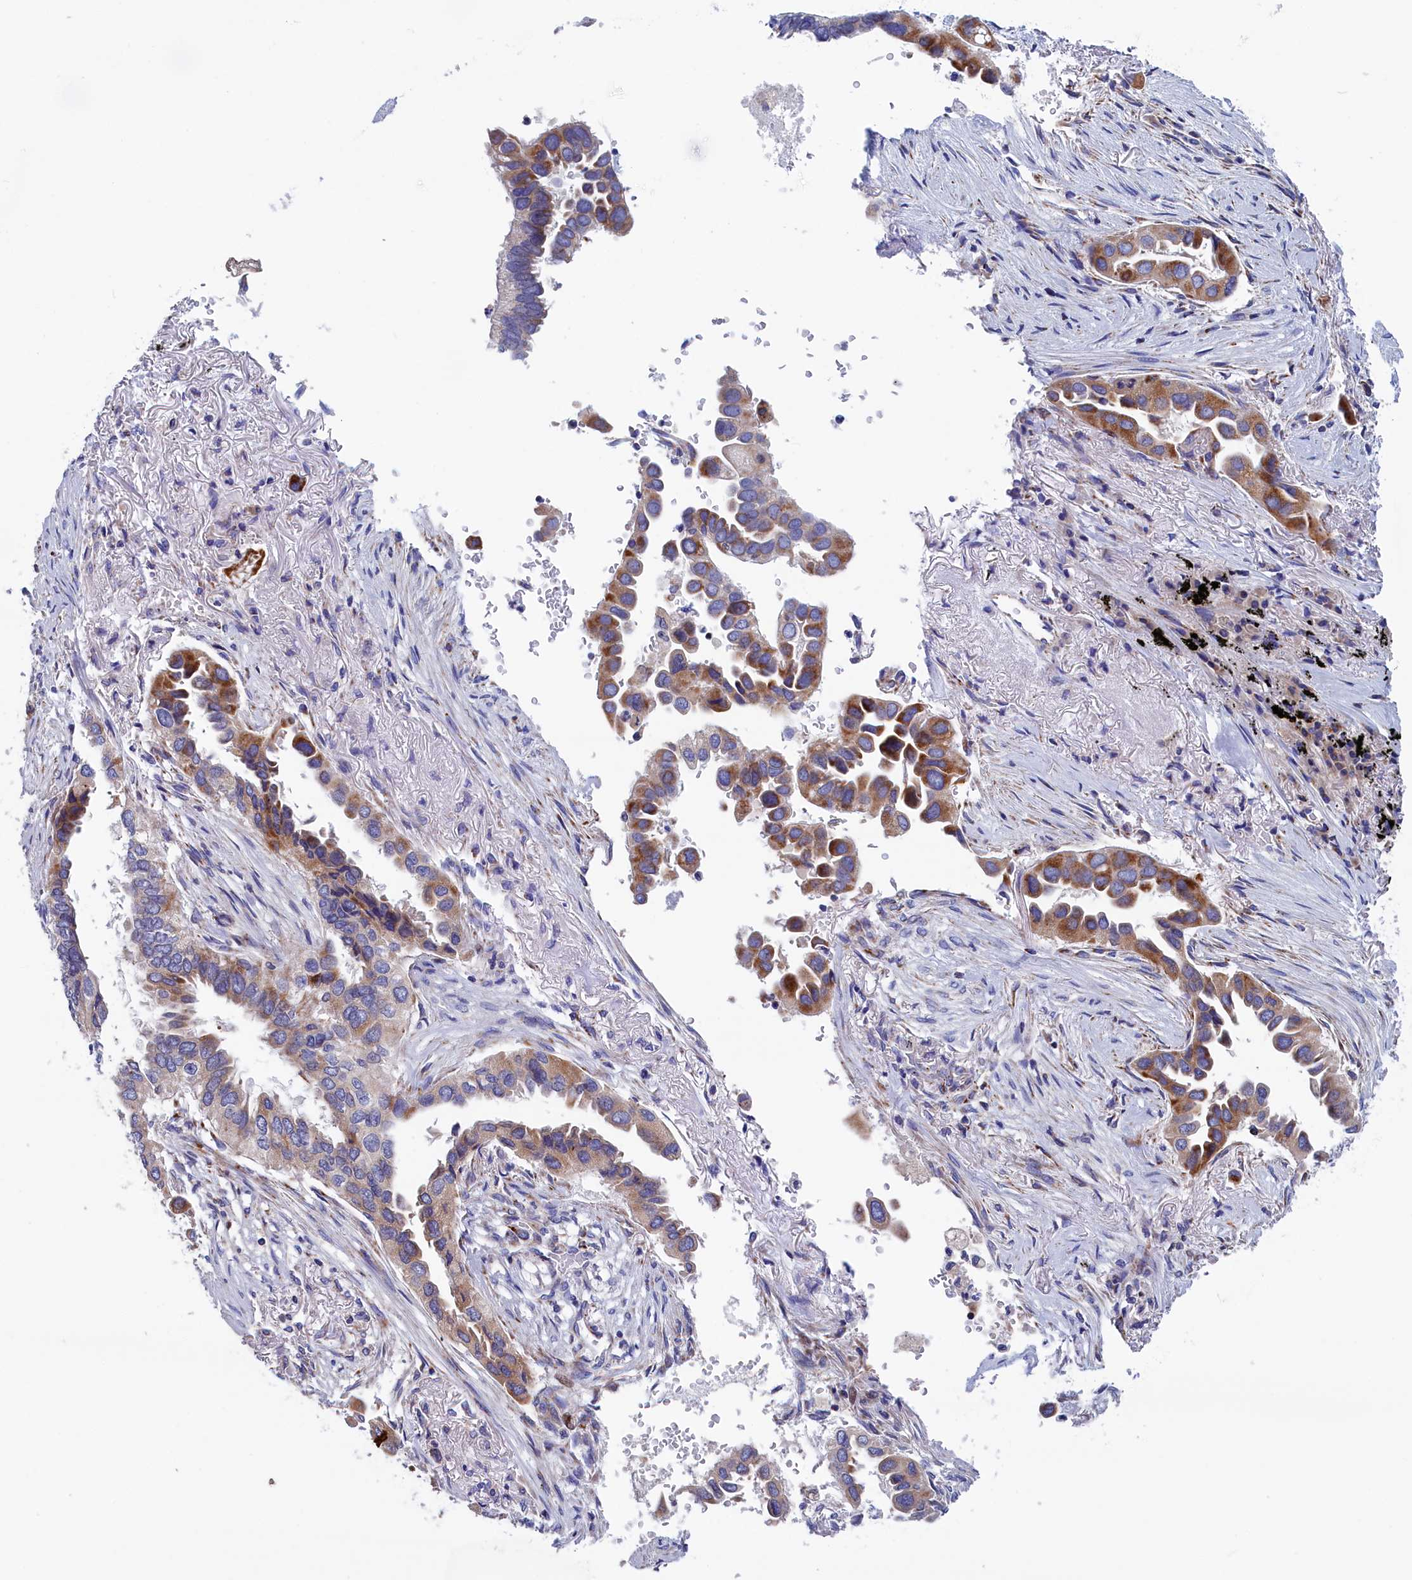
{"staining": {"intensity": "moderate", "quantity": "25%-75%", "location": "cytoplasmic/membranous"}, "tissue": "lung cancer", "cell_type": "Tumor cells", "image_type": "cancer", "snomed": [{"axis": "morphology", "description": "Adenocarcinoma, NOS"}, {"axis": "topography", "description": "Lung"}], "caption": "This histopathology image shows IHC staining of human lung cancer (adenocarcinoma), with medium moderate cytoplasmic/membranous staining in approximately 25%-75% of tumor cells.", "gene": "WDR83", "patient": {"sex": "female", "age": 76}}